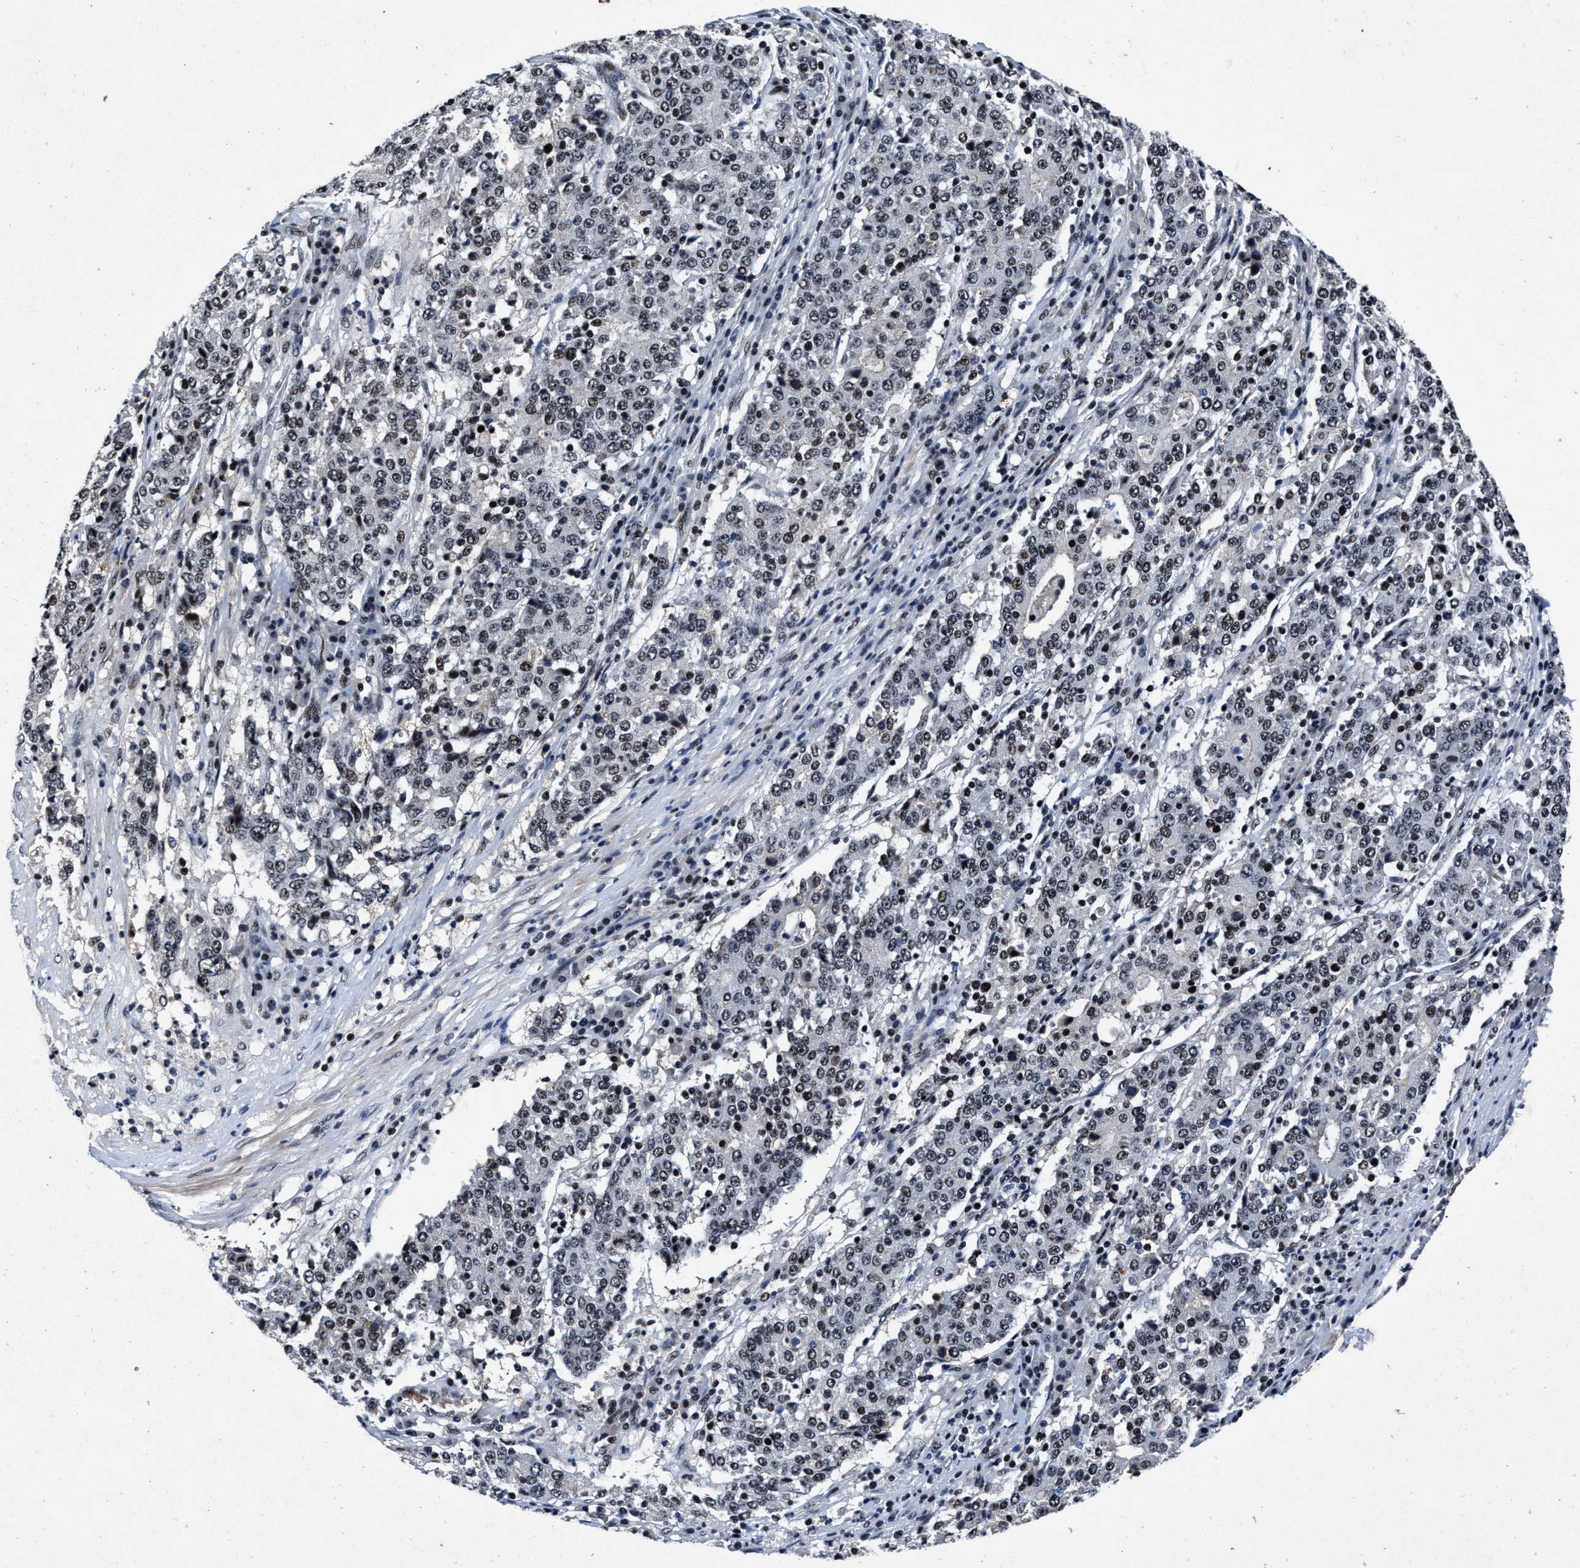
{"staining": {"intensity": "weak", "quantity": ">75%", "location": "nuclear"}, "tissue": "stomach cancer", "cell_type": "Tumor cells", "image_type": "cancer", "snomed": [{"axis": "morphology", "description": "Adenocarcinoma, NOS"}, {"axis": "topography", "description": "Stomach"}], "caption": "A high-resolution micrograph shows IHC staining of stomach adenocarcinoma, which exhibits weak nuclear positivity in about >75% of tumor cells. Nuclei are stained in blue.", "gene": "ZNF233", "patient": {"sex": "male", "age": 59}}